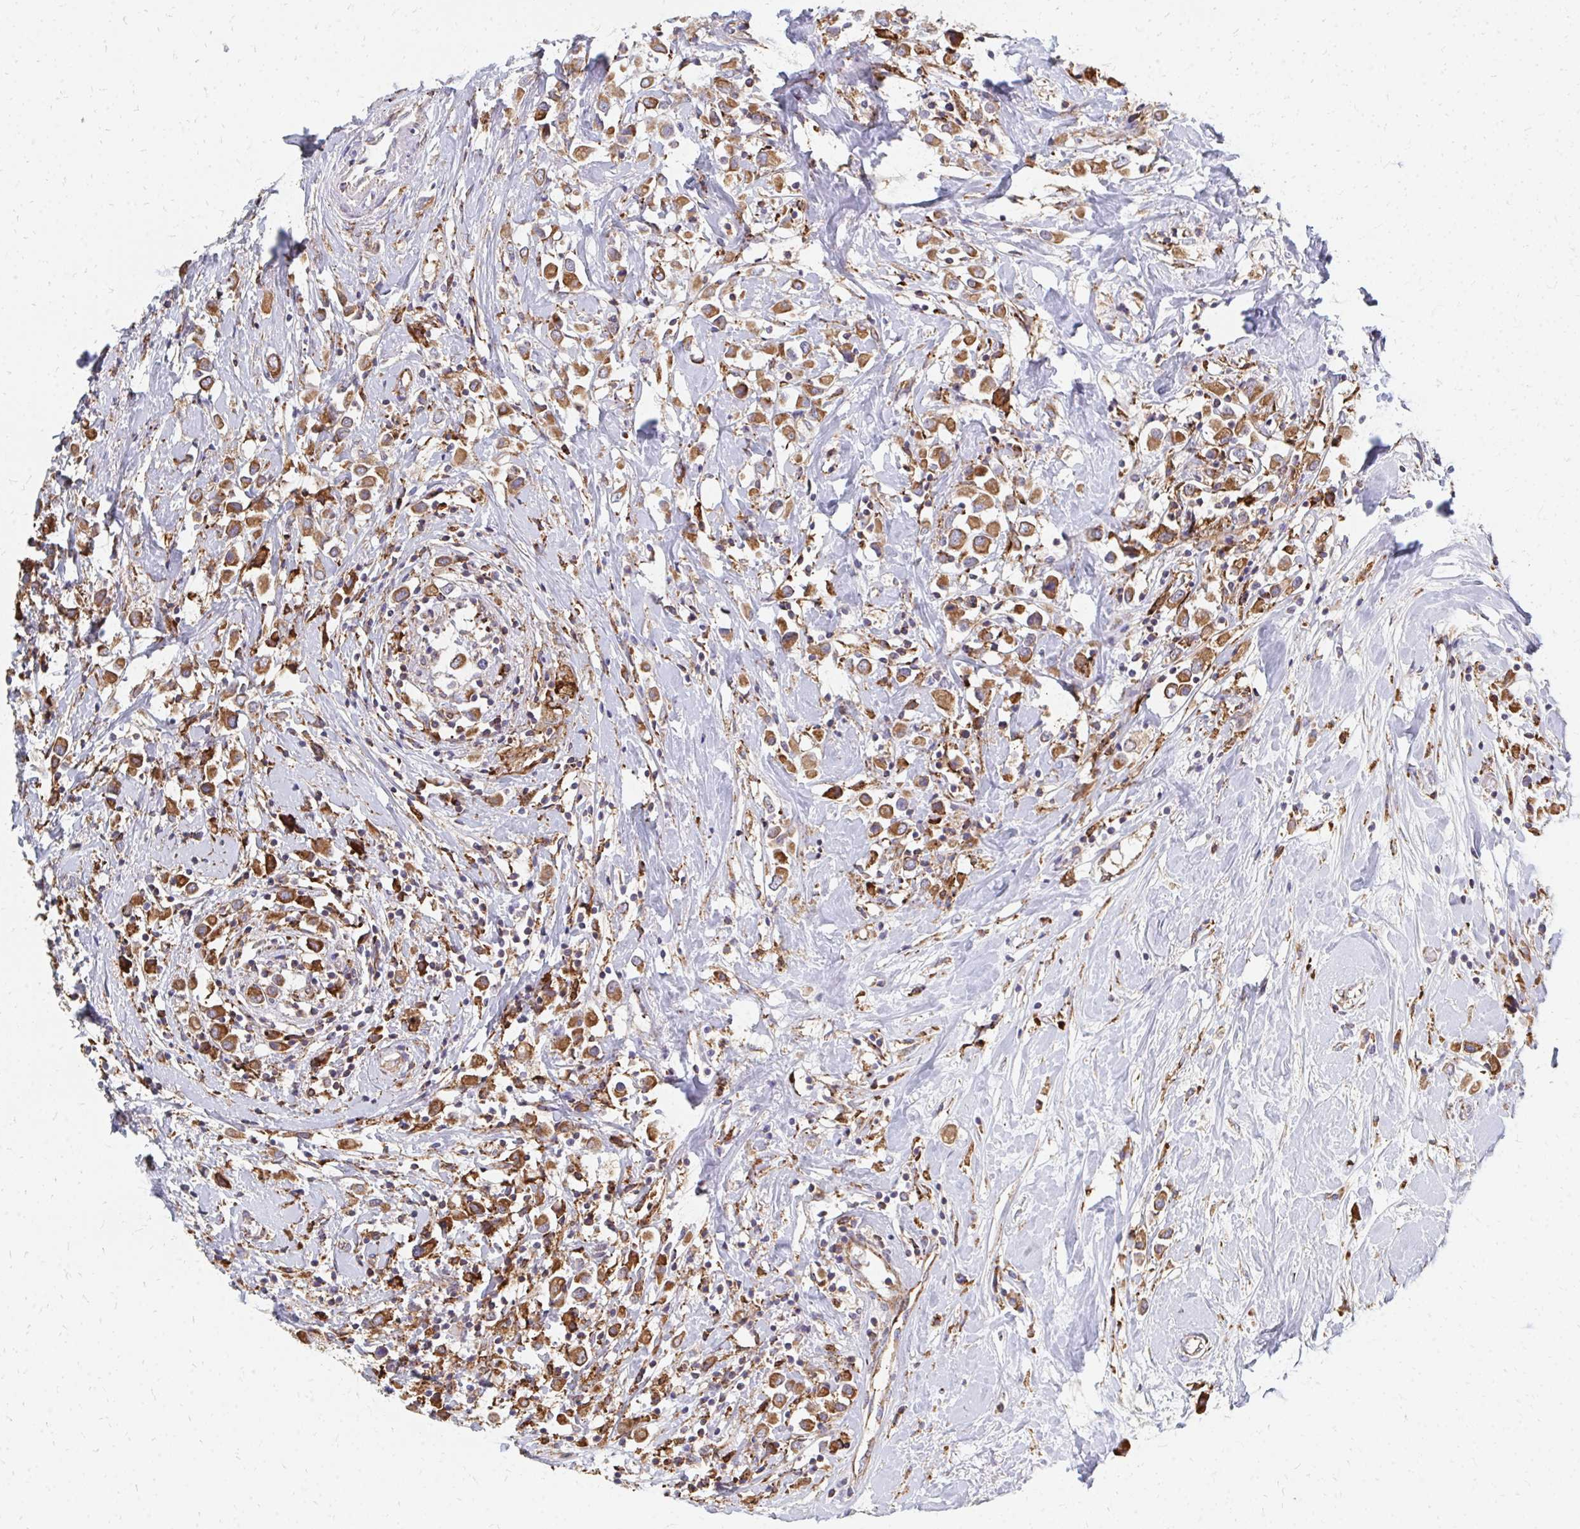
{"staining": {"intensity": "moderate", "quantity": ">75%", "location": "cytoplasmic/membranous"}, "tissue": "breast cancer", "cell_type": "Tumor cells", "image_type": "cancer", "snomed": [{"axis": "morphology", "description": "Duct carcinoma"}, {"axis": "topography", "description": "Breast"}], "caption": "Immunohistochemical staining of human breast cancer shows moderate cytoplasmic/membranous protein expression in approximately >75% of tumor cells.", "gene": "PPP1R13L", "patient": {"sex": "female", "age": 61}}